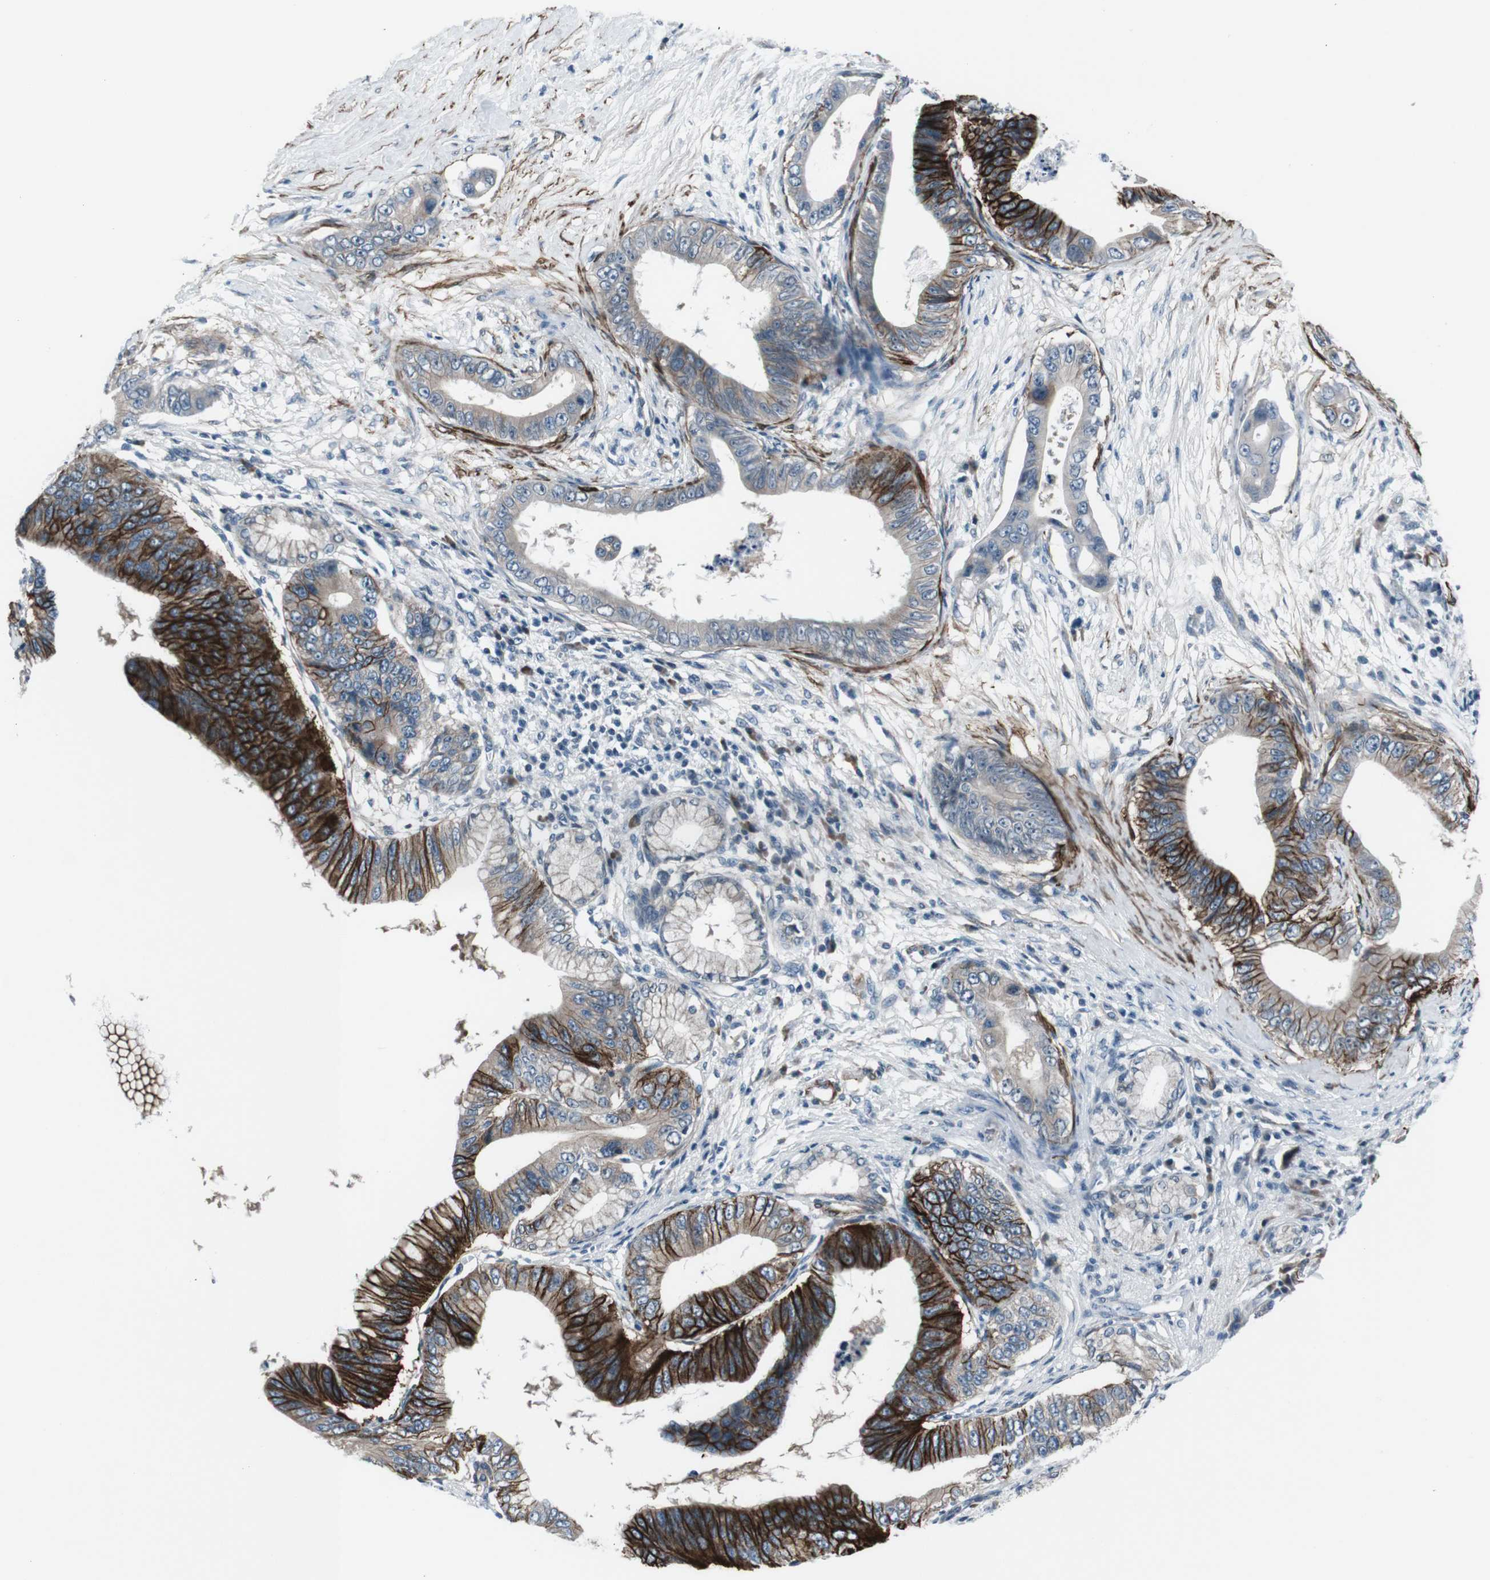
{"staining": {"intensity": "moderate", "quantity": "25%-75%", "location": "cytoplasmic/membranous"}, "tissue": "pancreatic cancer", "cell_type": "Tumor cells", "image_type": "cancer", "snomed": [{"axis": "morphology", "description": "Adenocarcinoma, NOS"}, {"axis": "topography", "description": "Pancreas"}], "caption": "Protein expression analysis of pancreatic cancer (adenocarcinoma) displays moderate cytoplasmic/membranous staining in approximately 25%-75% of tumor cells.", "gene": "PDLIM5", "patient": {"sex": "male", "age": 77}}